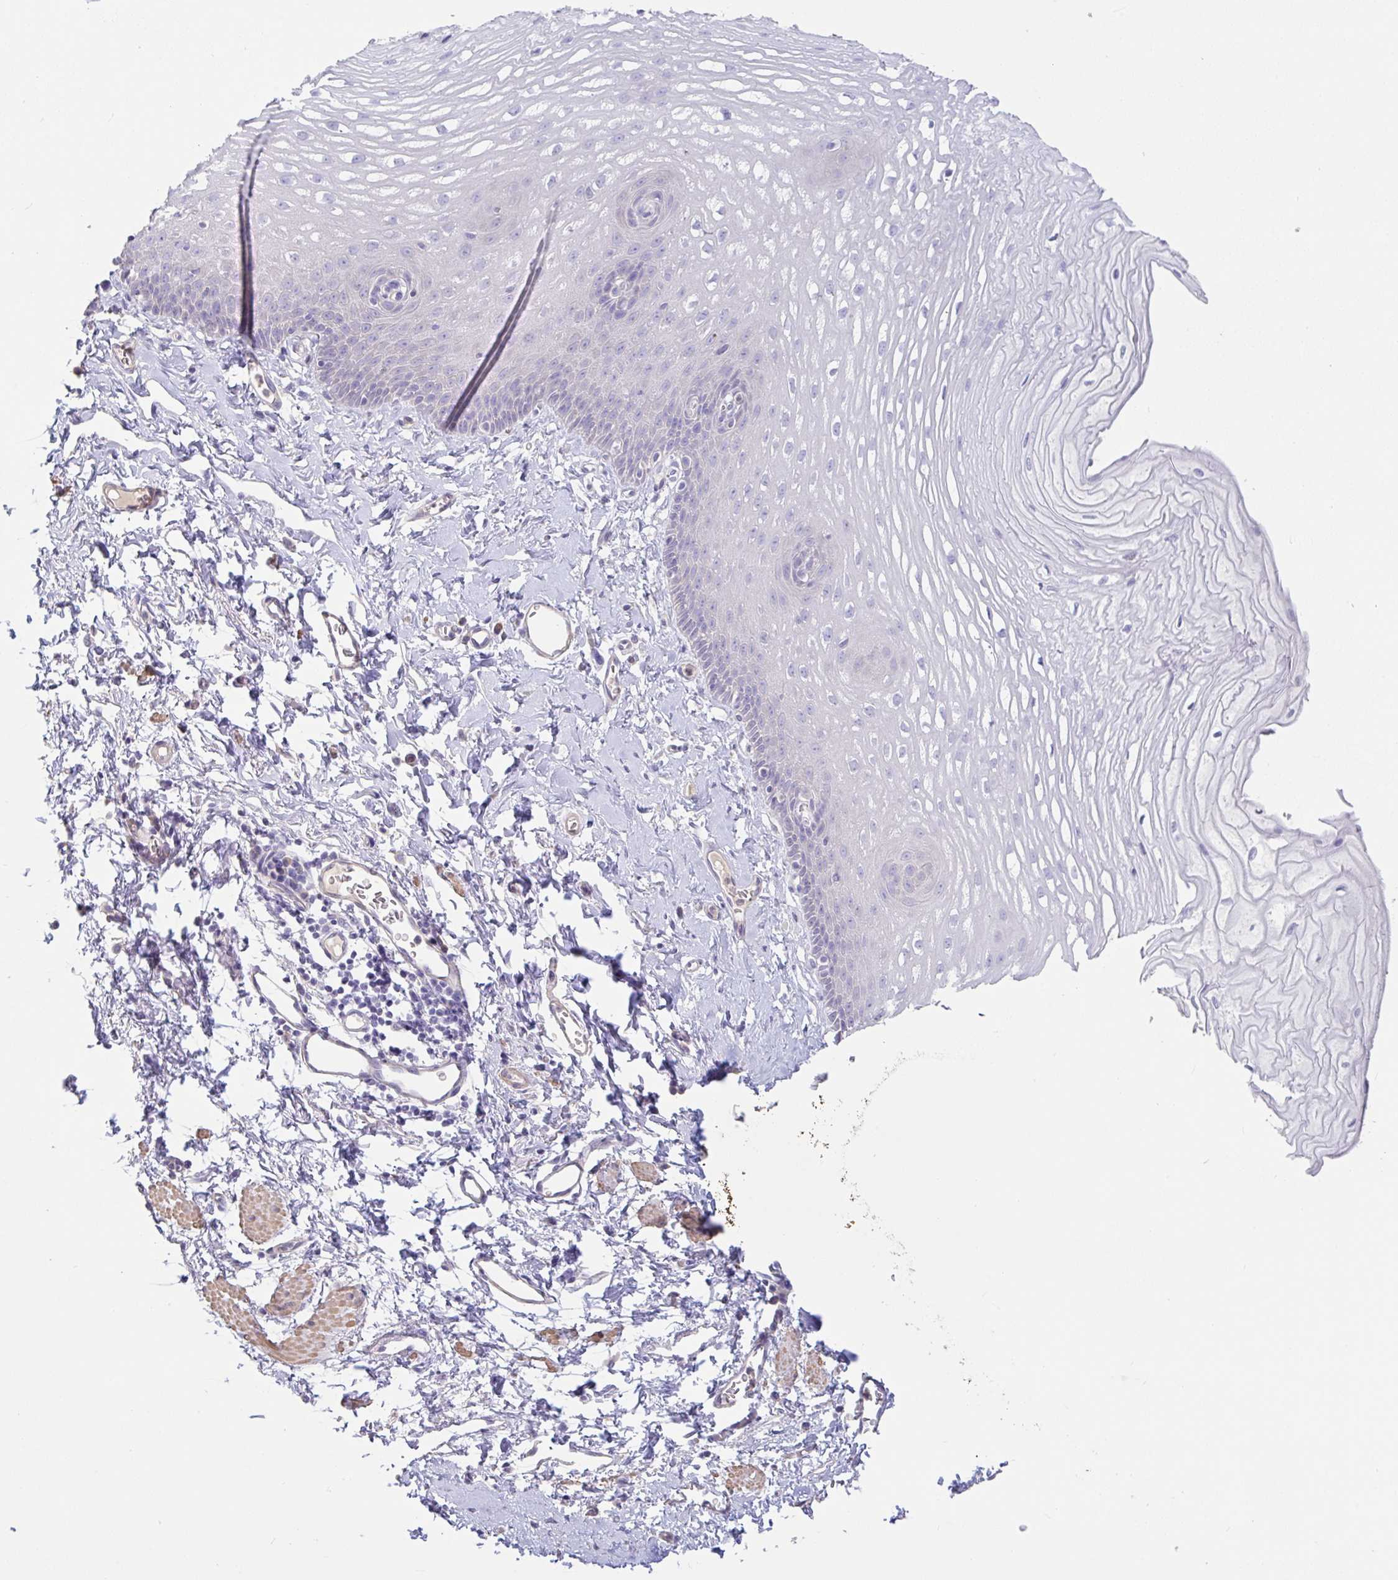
{"staining": {"intensity": "negative", "quantity": "none", "location": "none"}, "tissue": "esophagus", "cell_type": "Squamous epithelial cells", "image_type": "normal", "snomed": [{"axis": "morphology", "description": "Normal tissue, NOS"}, {"axis": "topography", "description": "Esophagus"}], "caption": "This micrograph is of normal esophagus stained with immunohistochemistry (IHC) to label a protein in brown with the nuclei are counter-stained blue. There is no expression in squamous epithelial cells.", "gene": "PYGM", "patient": {"sex": "male", "age": 70}}